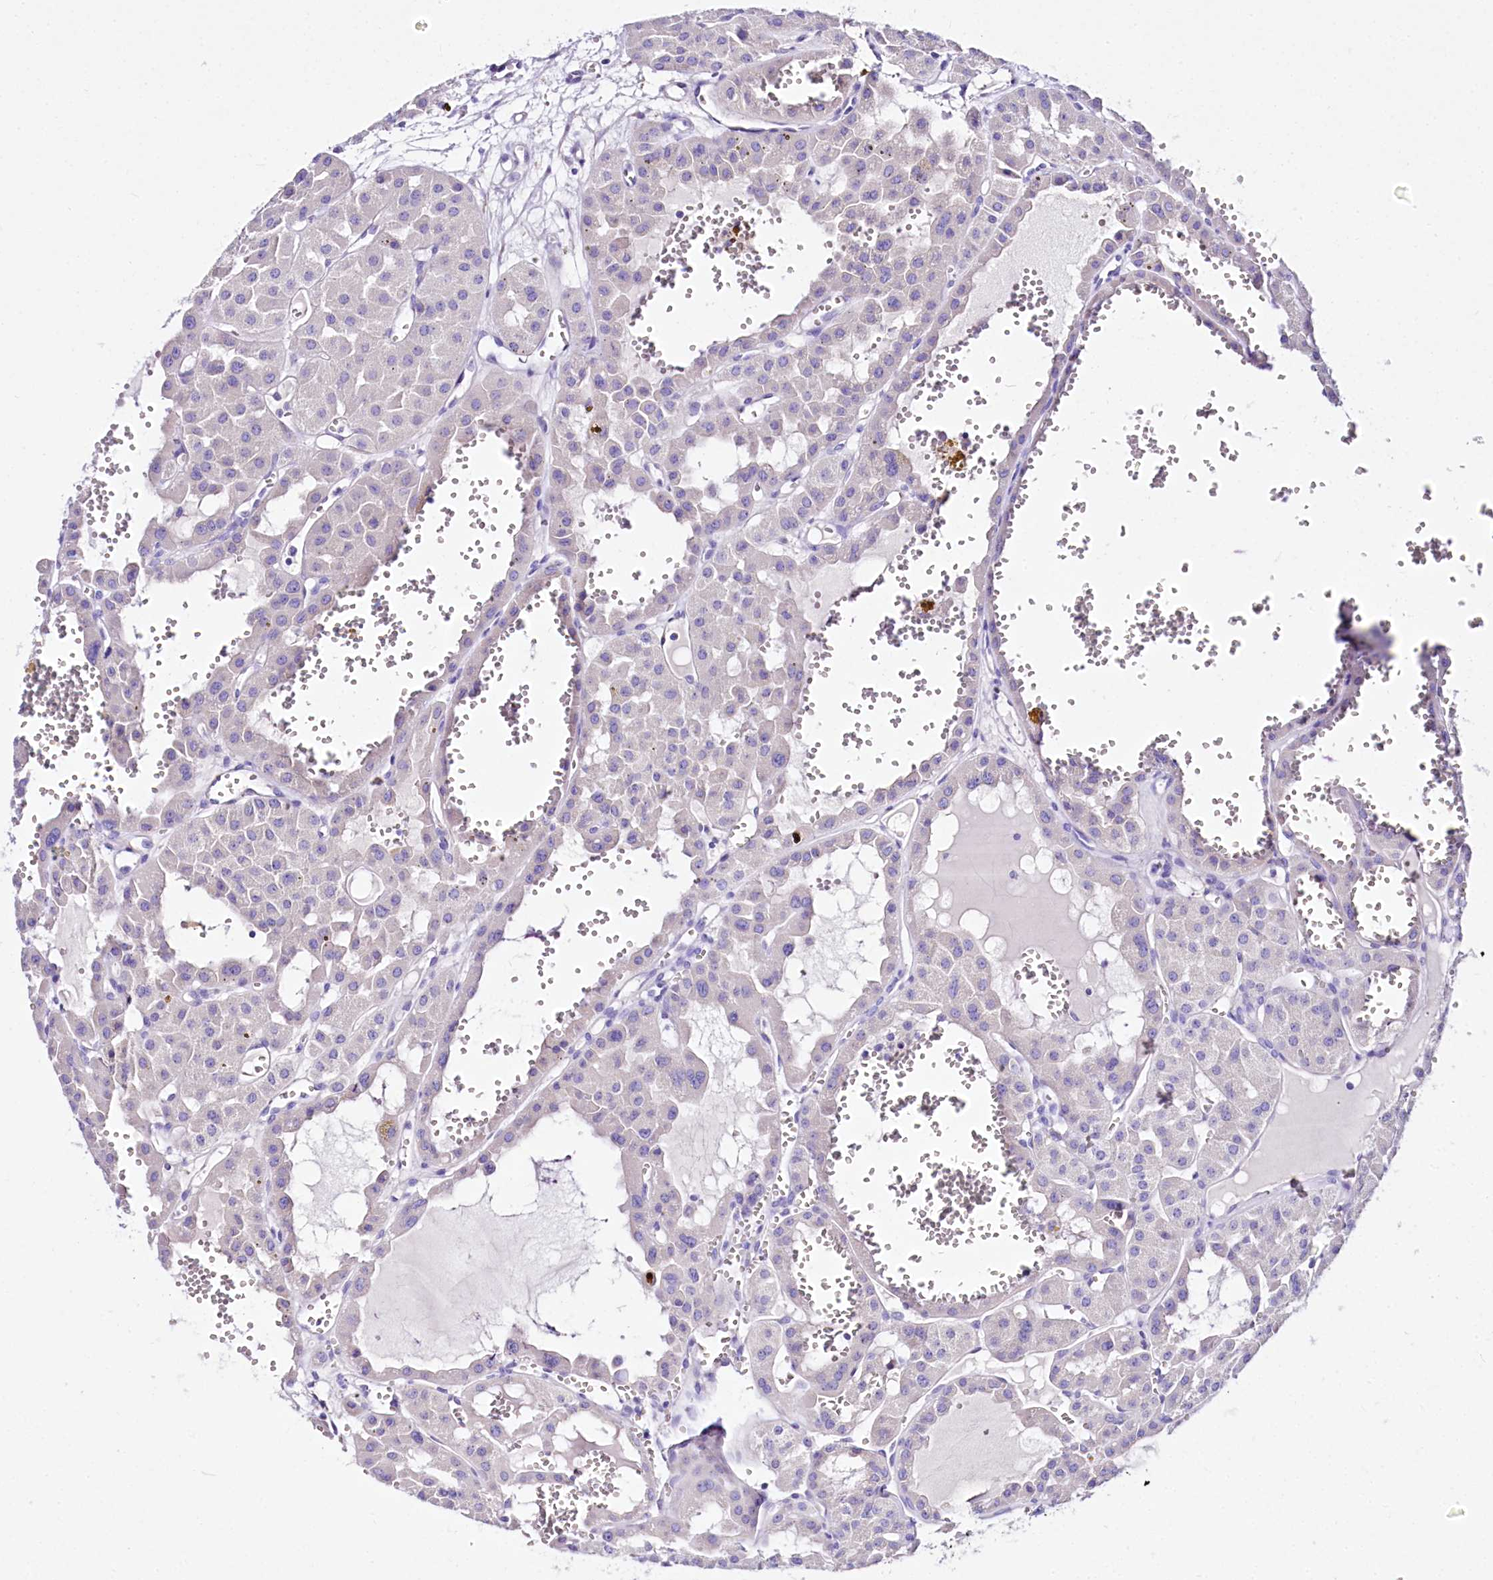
{"staining": {"intensity": "negative", "quantity": "none", "location": "none"}, "tissue": "renal cancer", "cell_type": "Tumor cells", "image_type": "cancer", "snomed": [{"axis": "morphology", "description": "Carcinoma, NOS"}, {"axis": "topography", "description": "Kidney"}], "caption": "Tumor cells show no significant expression in carcinoma (renal).", "gene": "A2ML1", "patient": {"sex": "female", "age": 75}}